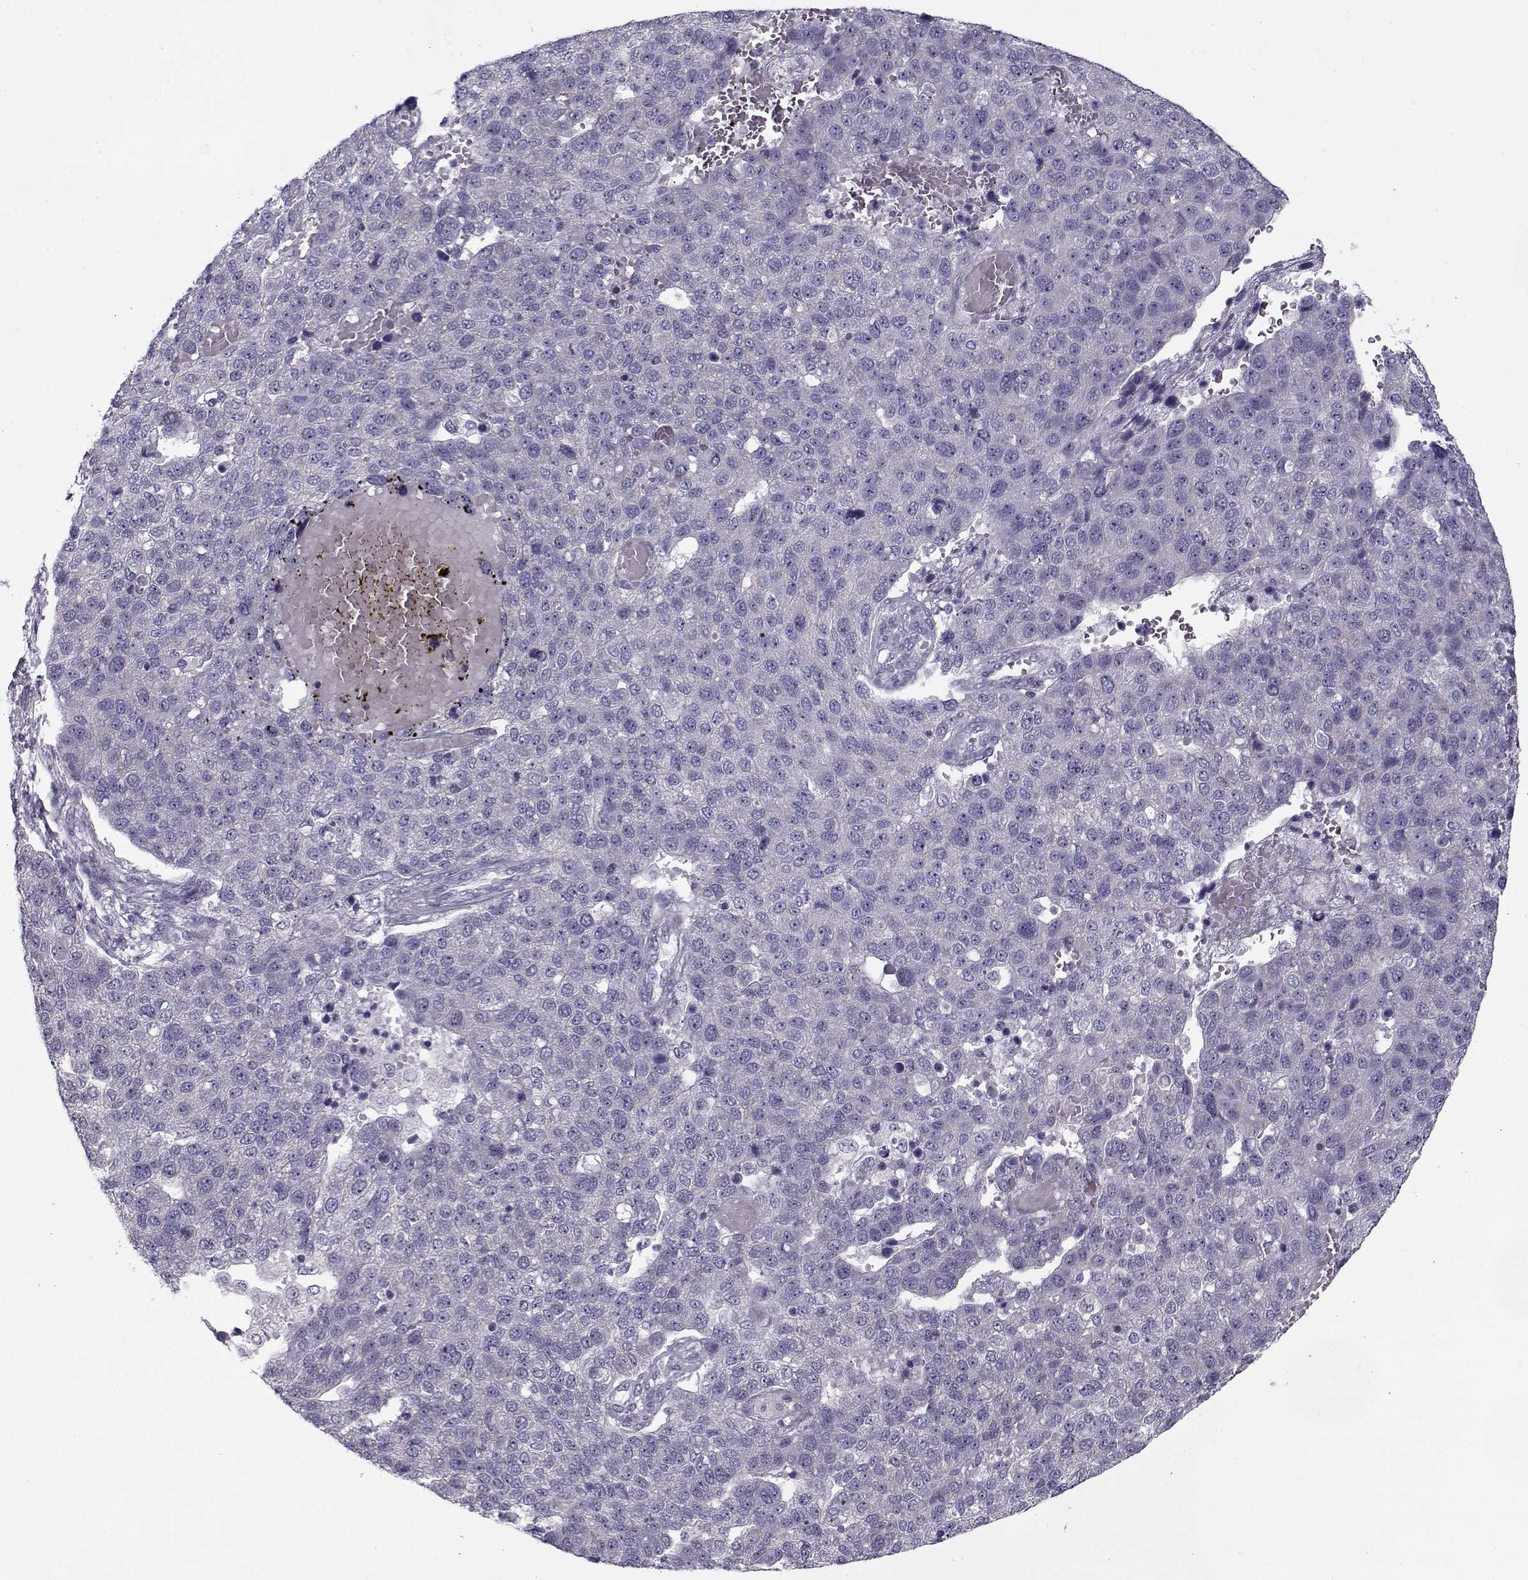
{"staining": {"intensity": "negative", "quantity": "none", "location": "none"}, "tissue": "pancreatic cancer", "cell_type": "Tumor cells", "image_type": "cancer", "snomed": [{"axis": "morphology", "description": "Adenocarcinoma, NOS"}, {"axis": "topography", "description": "Pancreas"}], "caption": "The micrograph reveals no staining of tumor cells in pancreatic cancer.", "gene": "PP2D1", "patient": {"sex": "female", "age": 61}}